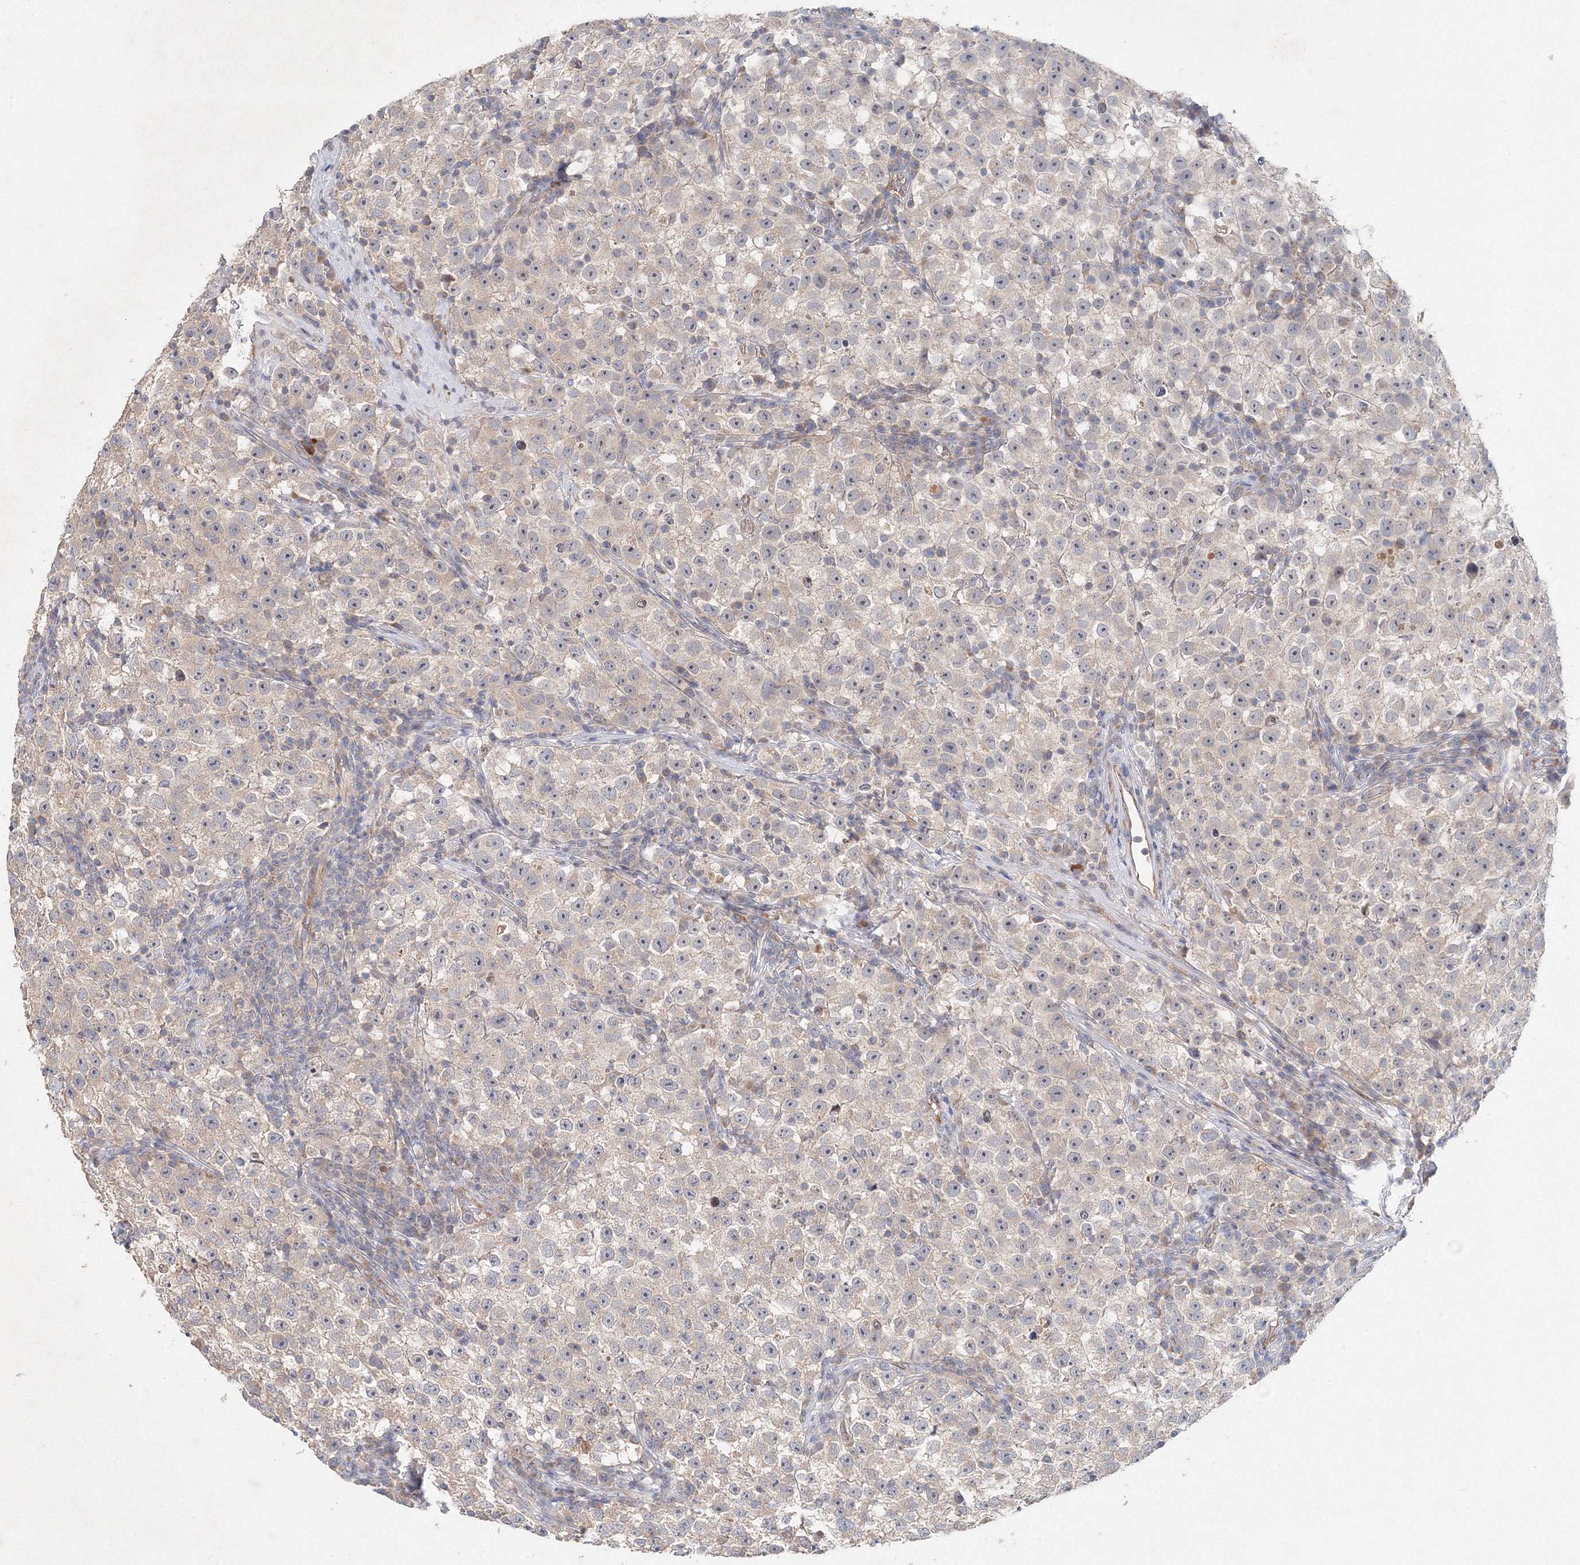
{"staining": {"intensity": "weak", "quantity": "<25%", "location": "cytoplasmic/membranous"}, "tissue": "testis cancer", "cell_type": "Tumor cells", "image_type": "cancer", "snomed": [{"axis": "morphology", "description": "Seminoma, NOS"}, {"axis": "topography", "description": "Testis"}], "caption": "This image is of testis cancer (seminoma) stained with immunohistochemistry to label a protein in brown with the nuclei are counter-stained blue. There is no positivity in tumor cells. (IHC, brightfield microscopy, high magnification).", "gene": "WDR49", "patient": {"sex": "male", "age": 22}}